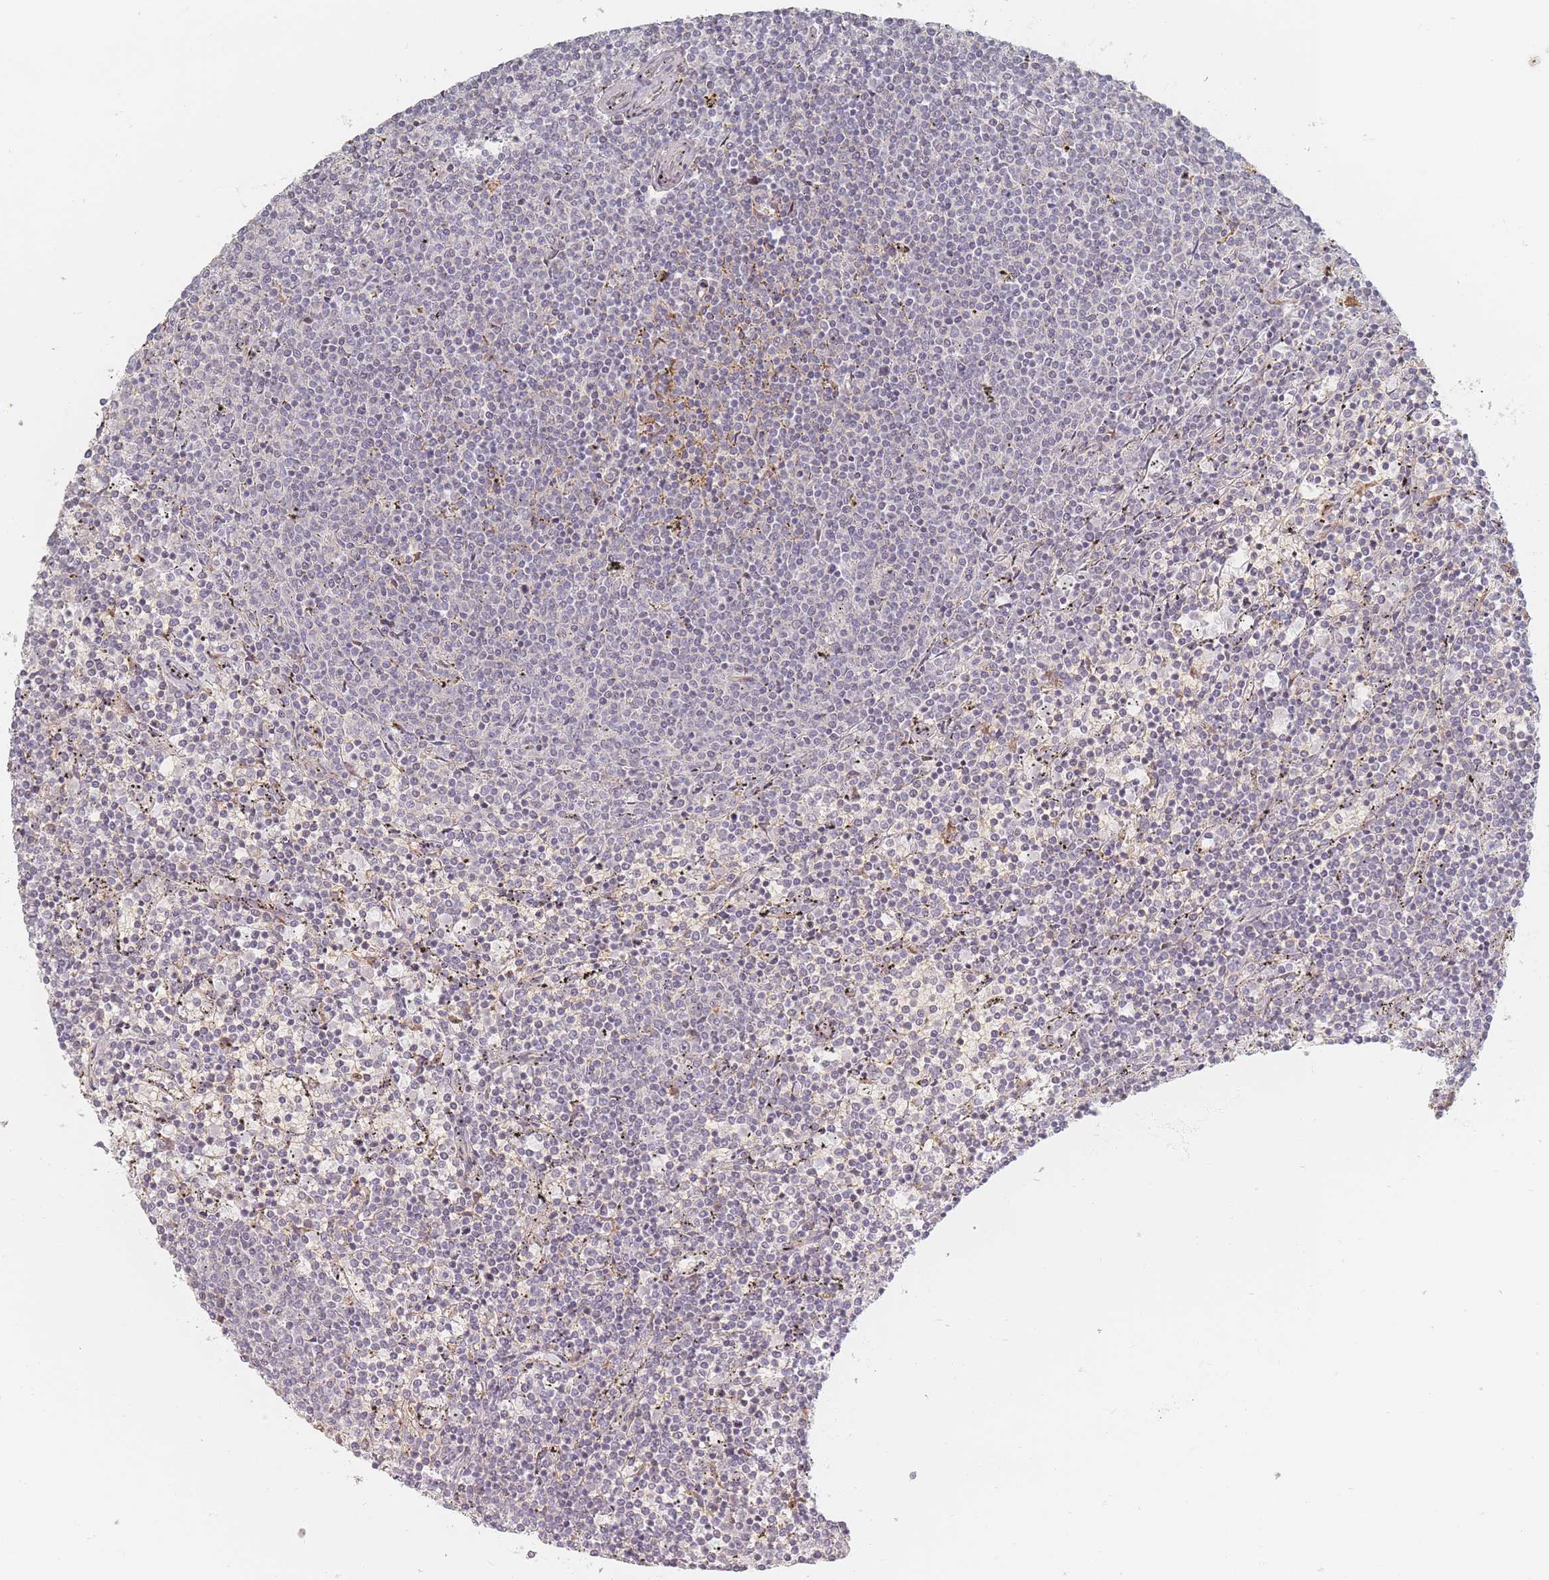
{"staining": {"intensity": "negative", "quantity": "none", "location": "none"}, "tissue": "lymphoma", "cell_type": "Tumor cells", "image_type": "cancer", "snomed": [{"axis": "morphology", "description": "Malignant lymphoma, non-Hodgkin's type, Low grade"}, {"axis": "topography", "description": "Spleen"}], "caption": "Immunohistochemistry (IHC) photomicrograph of neoplastic tissue: human malignant lymphoma, non-Hodgkin's type (low-grade) stained with DAB (3,3'-diaminobenzidine) demonstrates no significant protein expression in tumor cells. The staining was performed using DAB to visualize the protein expression in brown, while the nuclei were stained in blue with hematoxylin (Magnification: 20x).", "gene": "ZKSCAN7", "patient": {"sex": "female", "age": 50}}